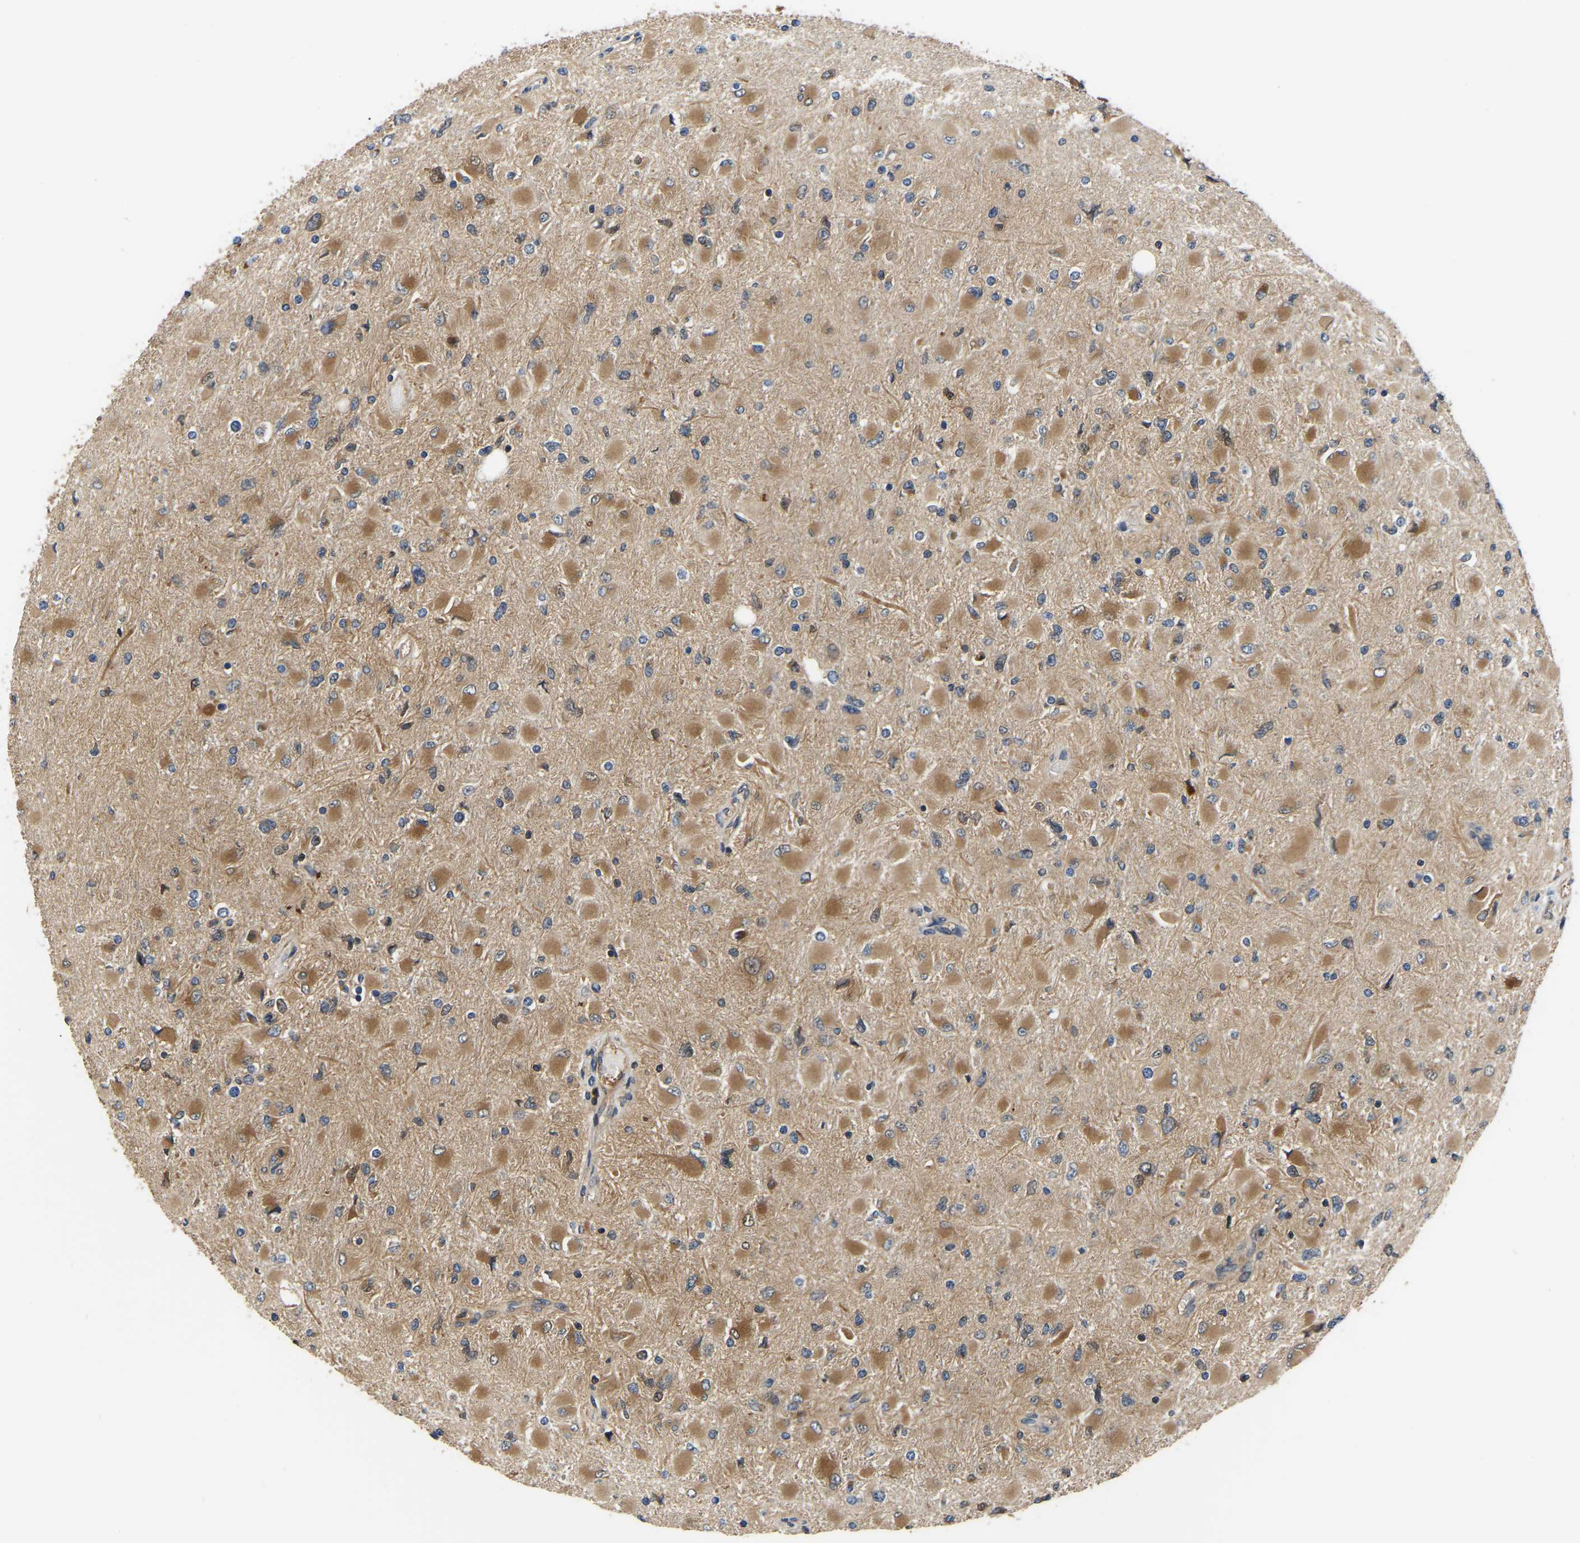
{"staining": {"intensity": "moderate", "quantity": ">75%", "location": "cytoplasmic/membranous"}, "tissue": "glioma", "cell_type": "Tumor cells", "image_type": "cancer", "snomed": [{"axis": "morphology", "description": "Glioma, malignant, High grade"}, {"axis": "topography", "description": "Cerebral cortex"}], "caption": "Protein expression analysis of glioma reveals moderate cytoplasmic/membranous staining in about >75% of tumor cells.", "gene": "GARS1", "patient": {"sex": "female", "age": 36}}